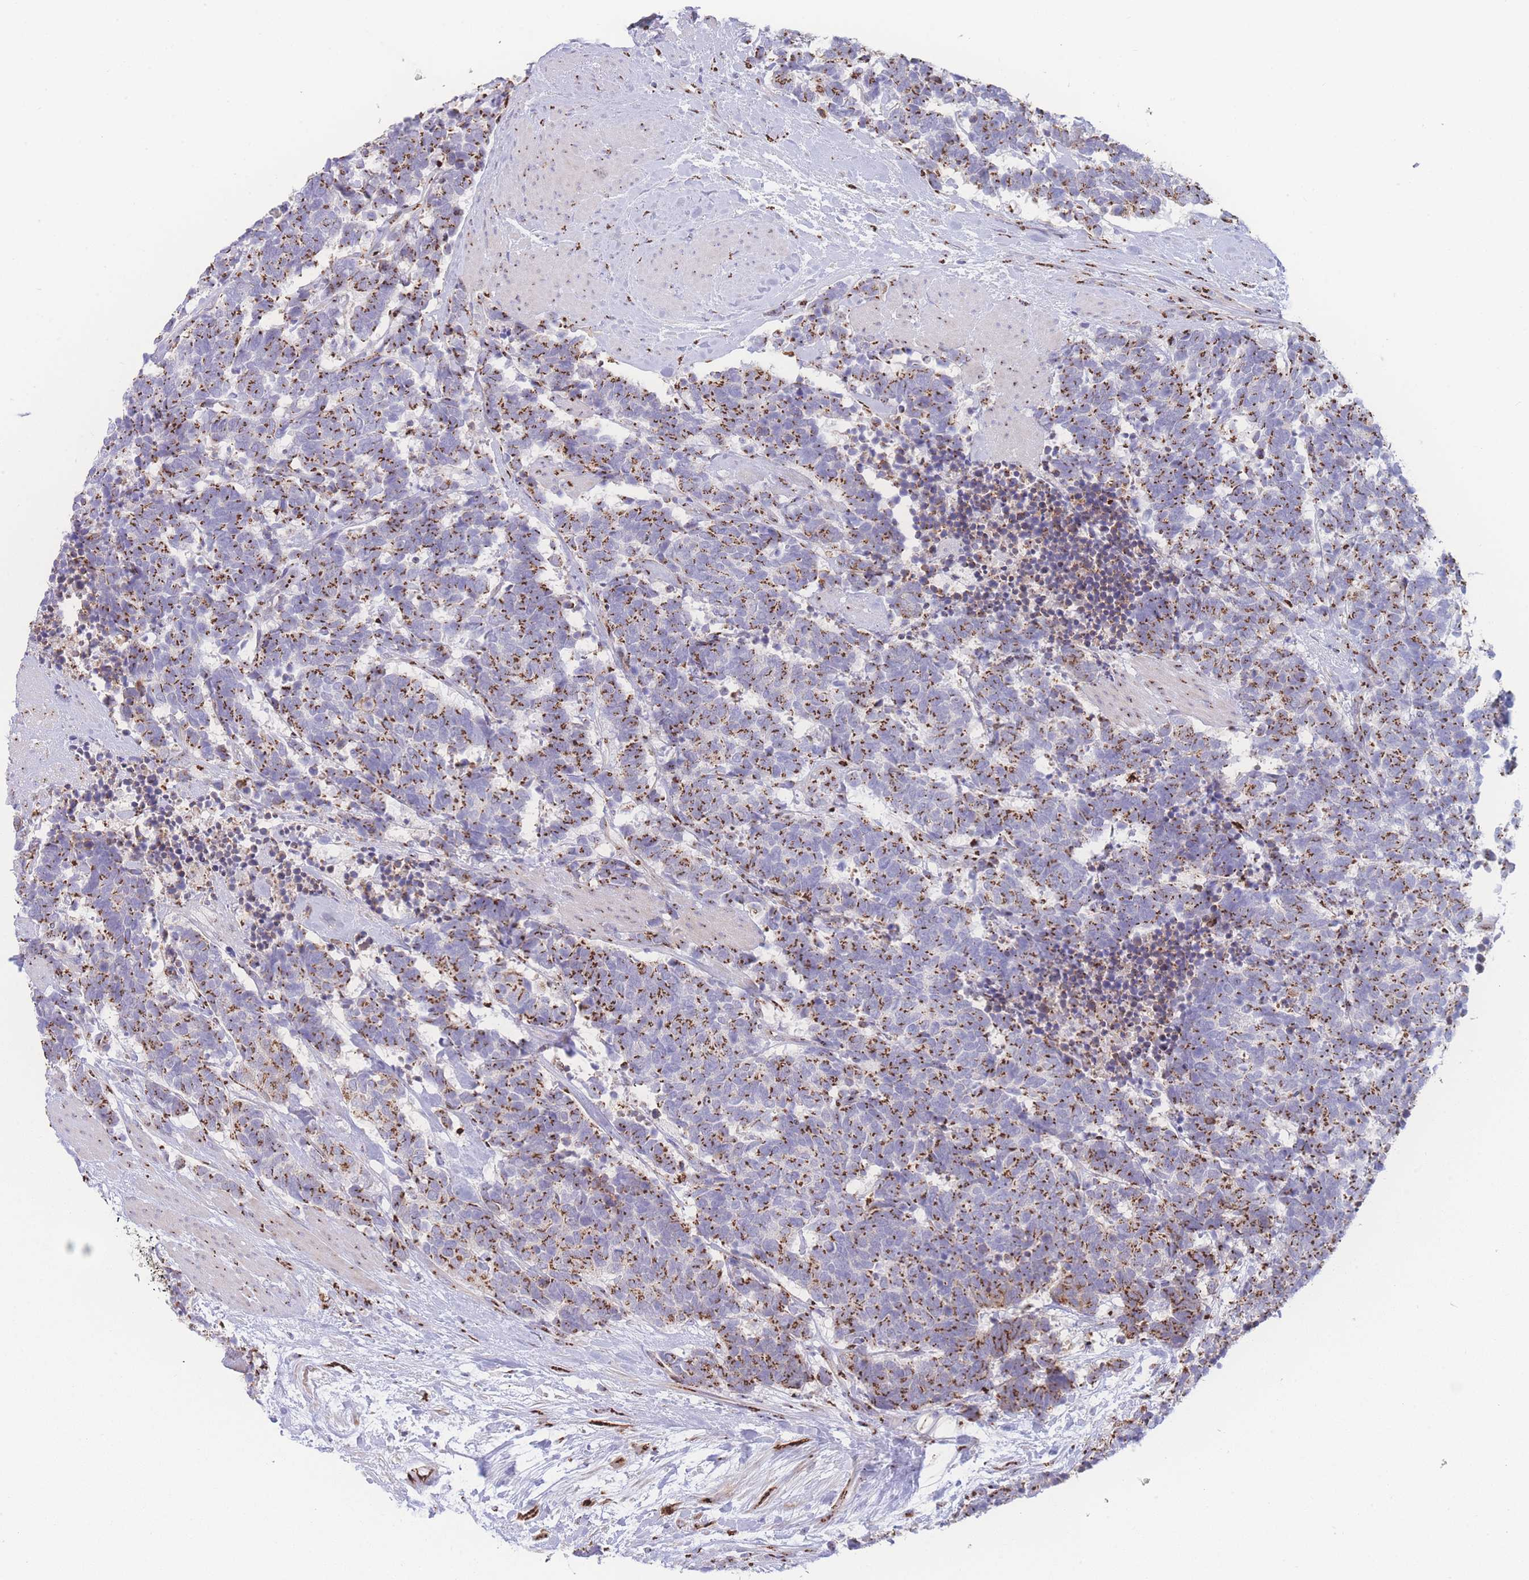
{"staining": {"intensity": "strong", "quantity": ">75%", "location": "cytoplasmic/membranous"}, "tissue": "carcinoid", "cell_type": "Tumor cells", "image_type": "cancer", "snomed": [{"axis": "morphology", "description": "Carcinoma, NOS"}, {"axis": "morphology", "description": "Carcinoid, malignant, NOS"}, {"axis": "topography", "description": "Prostate"}], "caption": "Human carcinoid (malignant) stained for a protein (brown) displays strong cytoplasmic/membranous positive staining in approximately >75% of tumor cells.", "gene": "GOLM2", "patient": {"sex": "male", "age": 57}}